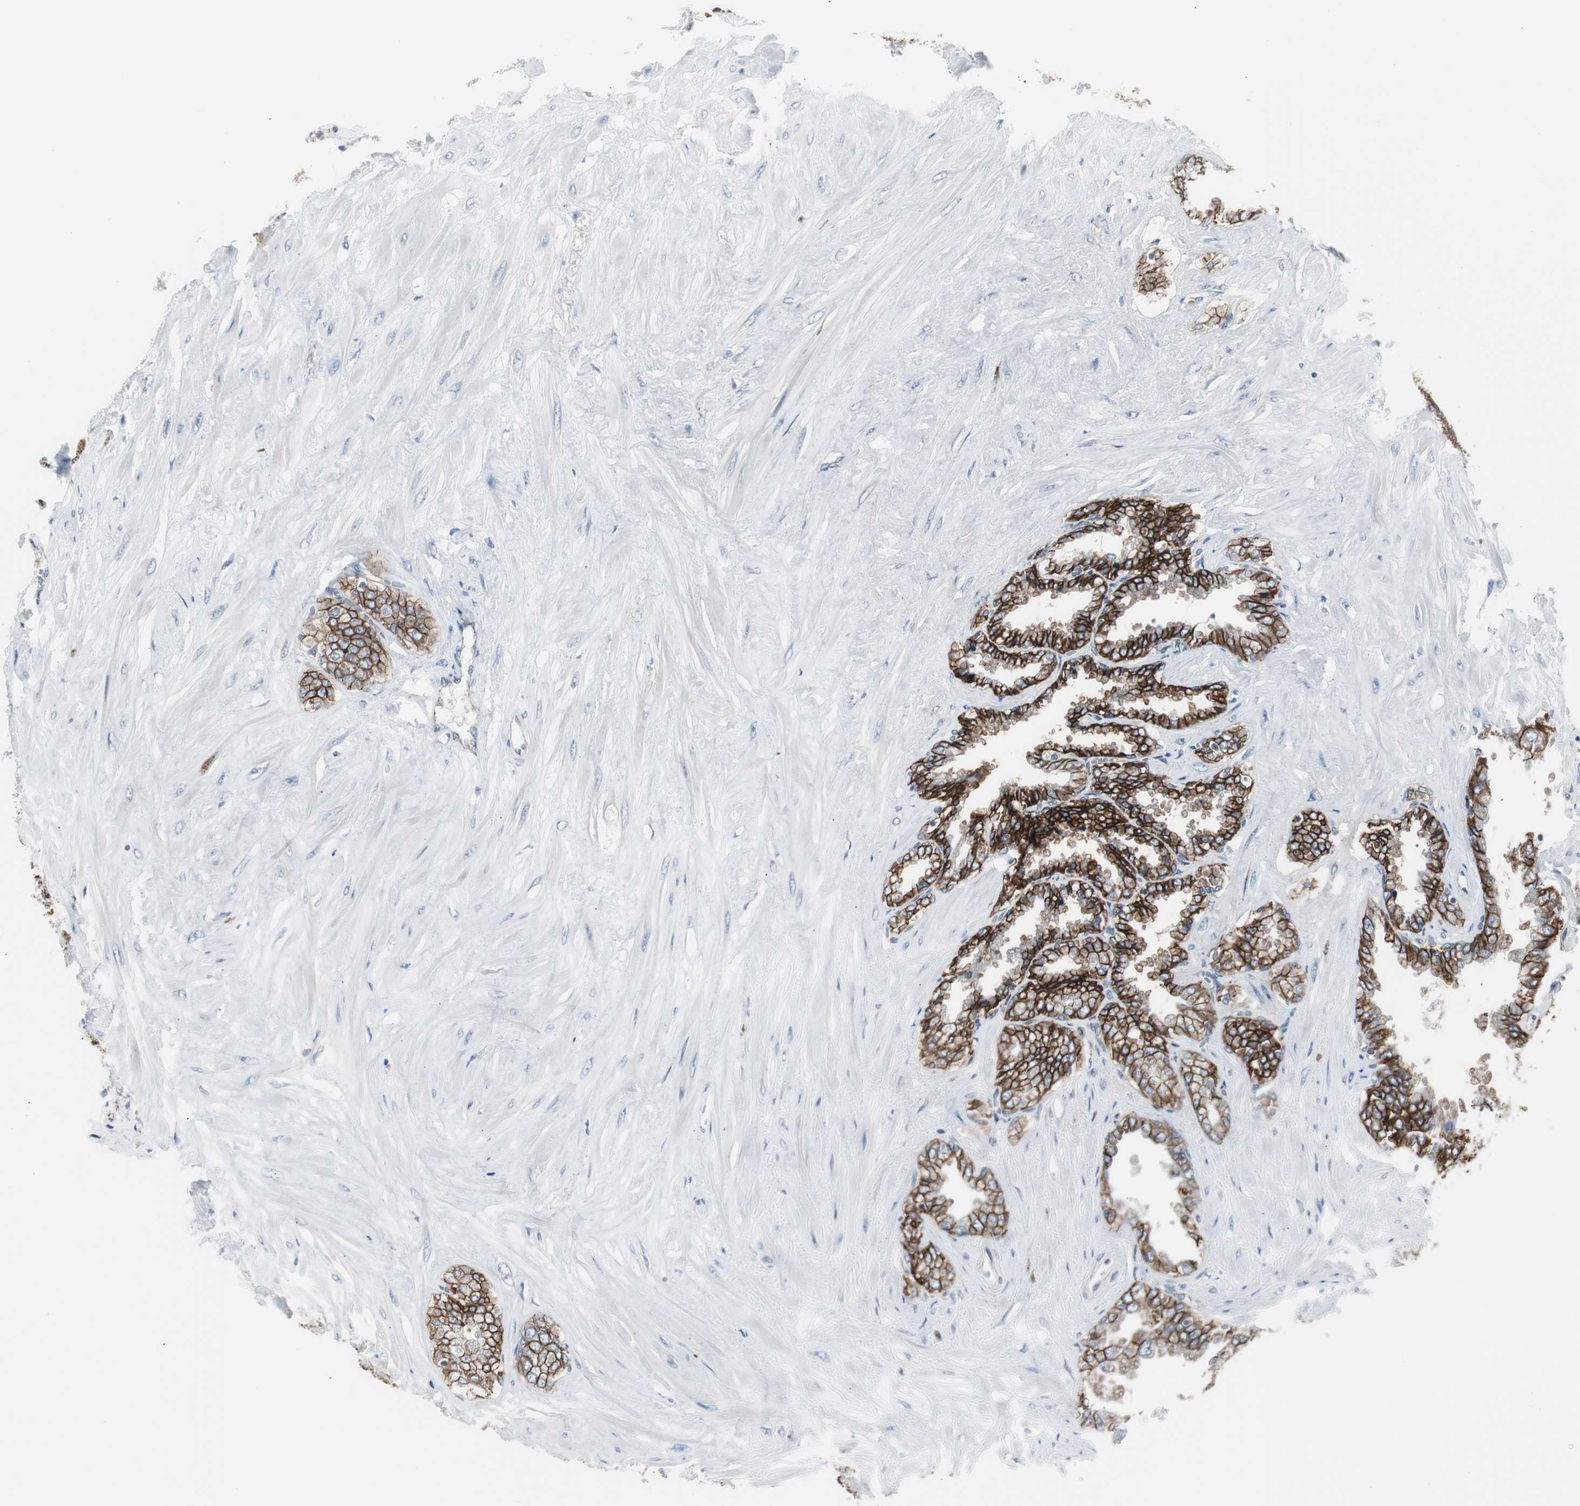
{"staining": {"intensity": "strong", "quantity": ">75%", "location": "cytoplasmic/membranous"}, "tissue": "seminal vesicle", "cell_type": "Glandular cells", "image_type": "normal", "snomed": [{"axis": "morphology", "description": "Normal tissue, NOS"}, {"axis": "topography", "description": "Seminal veicle"}], "caption": "This is an image of immunohistochemistry staining of unremarkable seminal vesicle, which shows strong positivity in the cytoplasmic/membranous of glandular cells.", "gene": "STXBP4", "patient": {"sex": "male", "age": 46}}